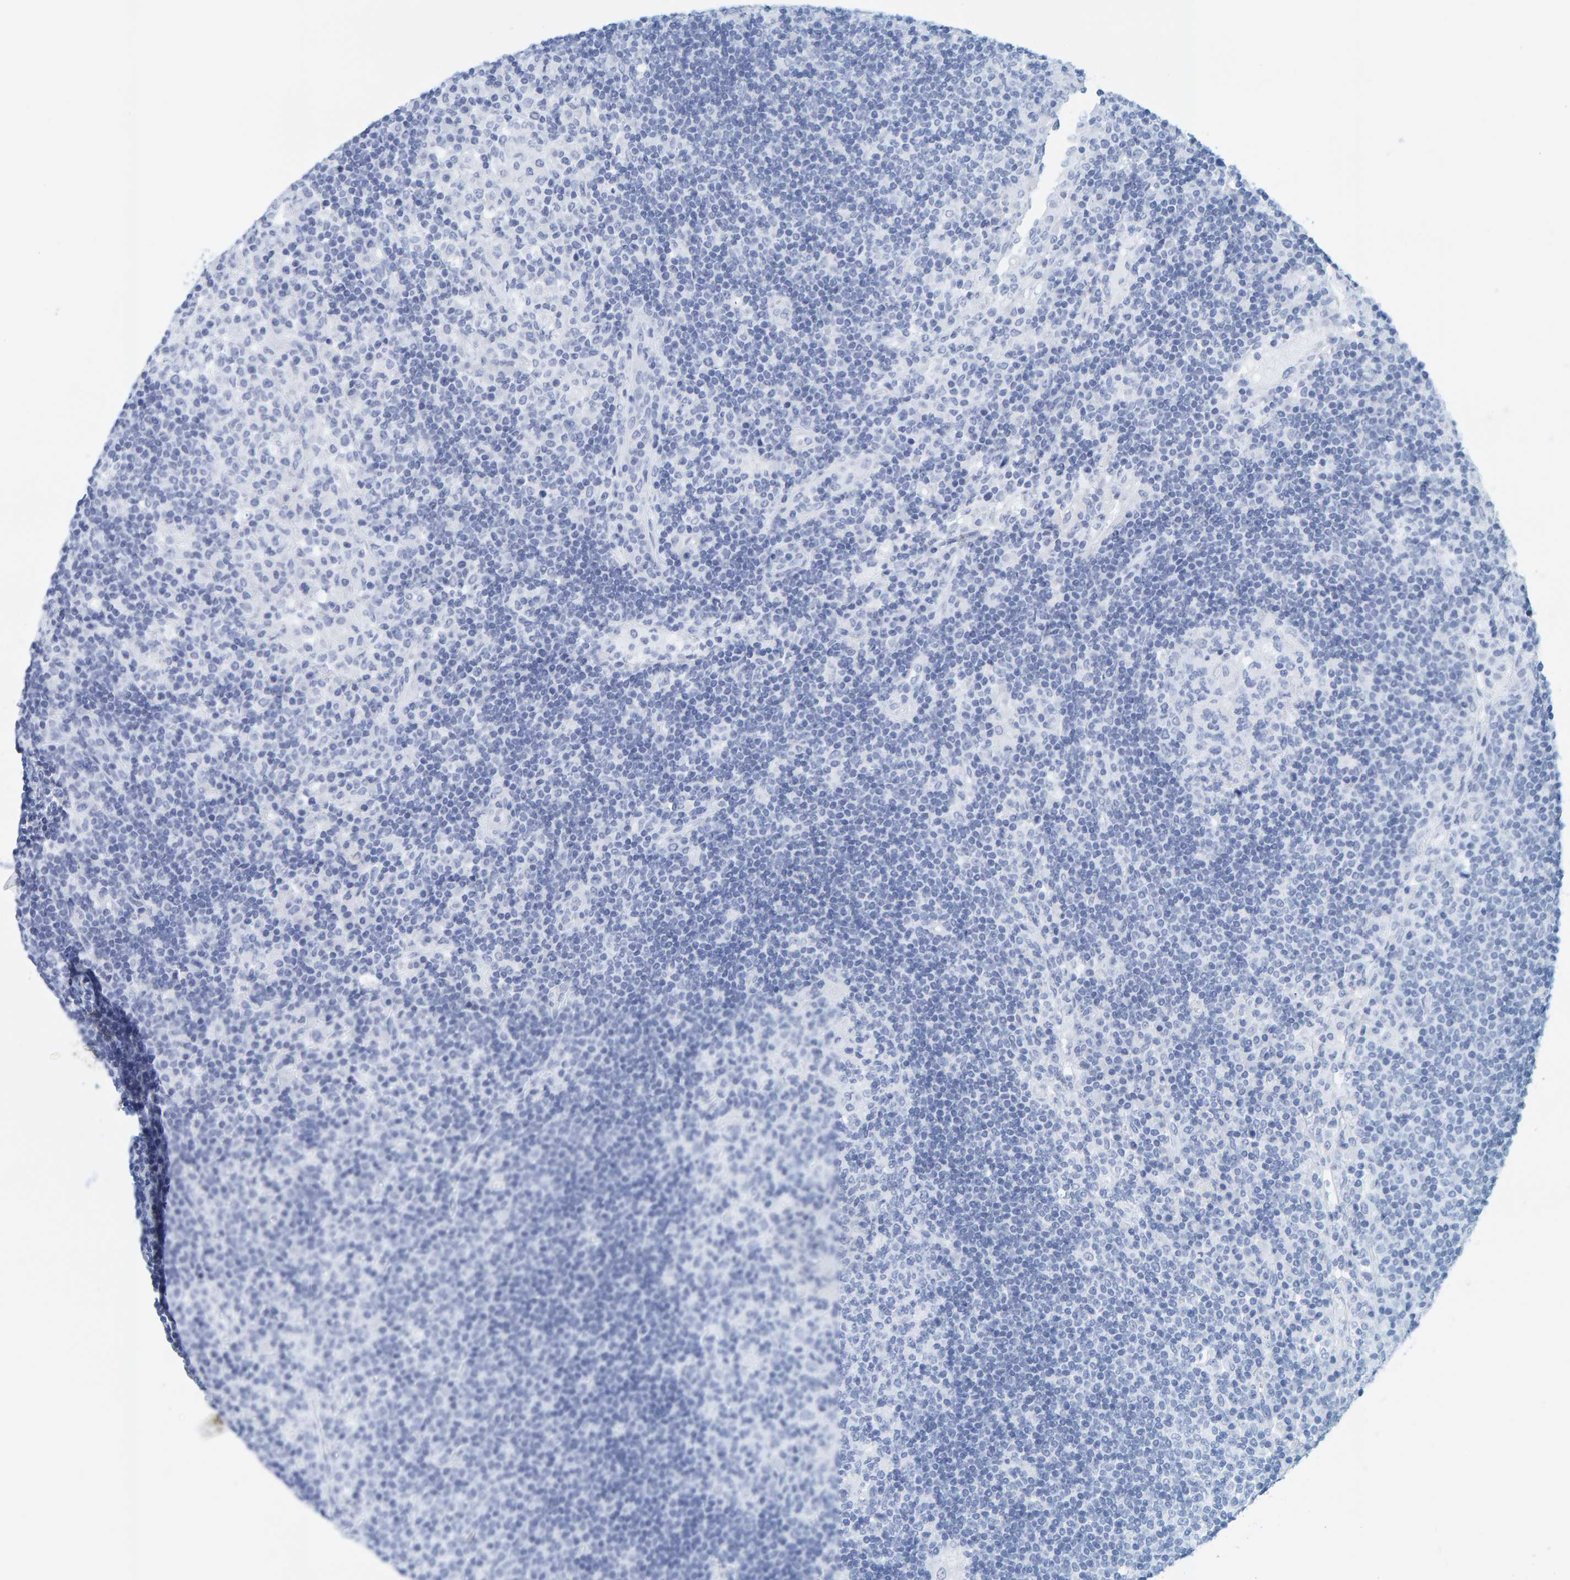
{"staining": {"intensity": "negative", "quantity": "none", "location": "none"}, "tissue": "lymph node", "cell_type": "Germinal center cells", "image_type": "normal", "snomed": [{"axis": "morphology", "description": "Normal tissue, NOS"}, {"axis": "topography", "description": "Lymph node"}], "caption": "DAB (3,3'-diaminobenzidine) immunohistochemical staining of normal human lymph node displays no significant staining in germinal center cells. (IHC, brightfield microscopy, high magnification).", "gene": "SFTPC", "patient": {"sex": "female", "age": 53}}